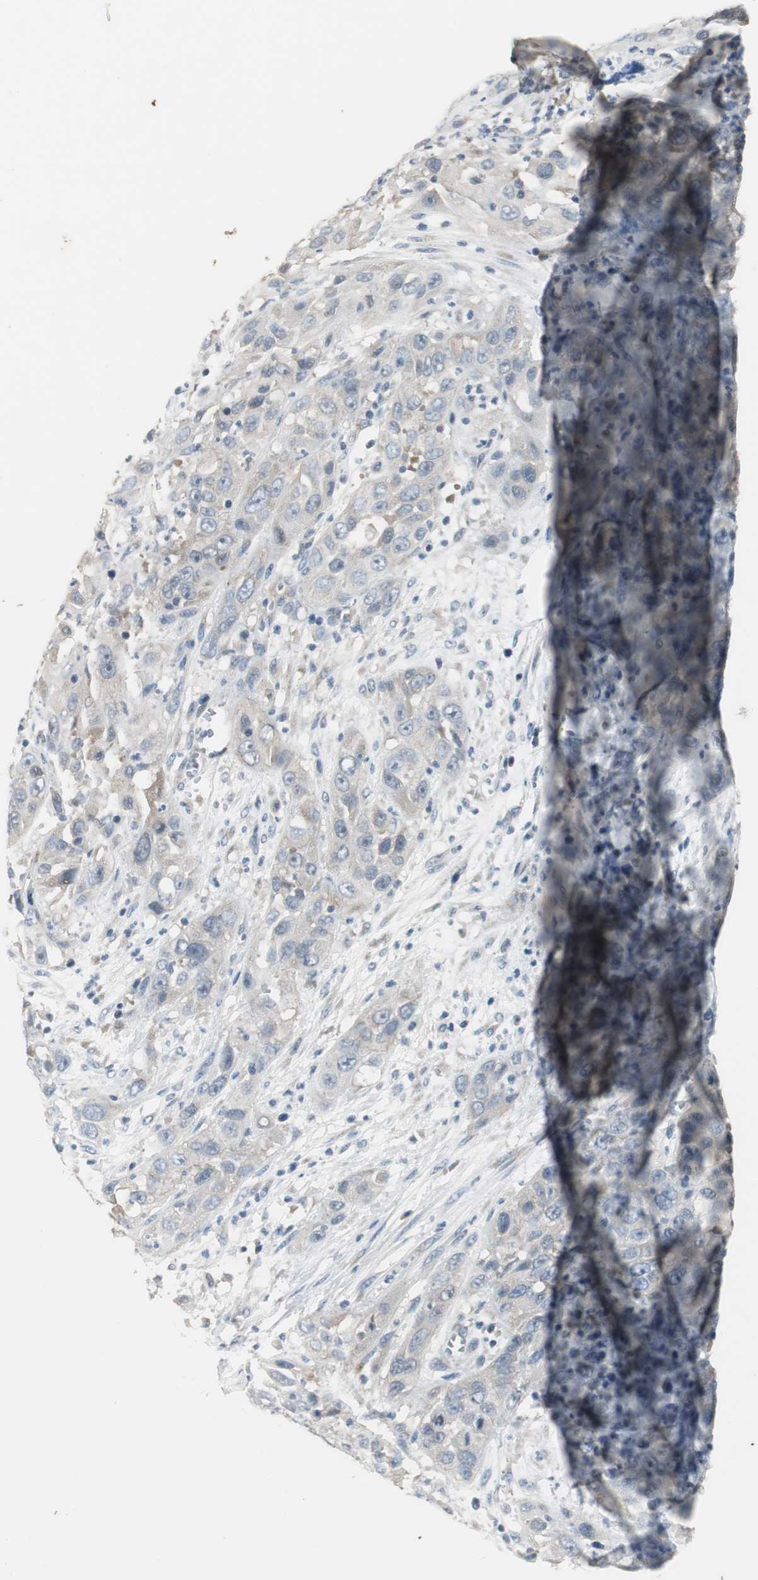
{"staining": {"intensity": "weak", "quantity": "<25%", "location": "cytoplasmic/membranous"}, "tissue": "cervical cancer", "cell_type": "Tumor cells", "image_type": "cancer", "snomed": [{"axis": "morphology", "description": "Squamous cell carcinoma, NOS"}, {"axis": "topography", "description": "Cervix"}], "caption": "This image is of squamous cell carcinoma (cervical) stained with IHC to label a protein in brown with the nuclei are counter-stained blue. There is no expression in tumor cells.", "gene": "PTPRN2", "patient": {"sex": "female", "age": 32}}